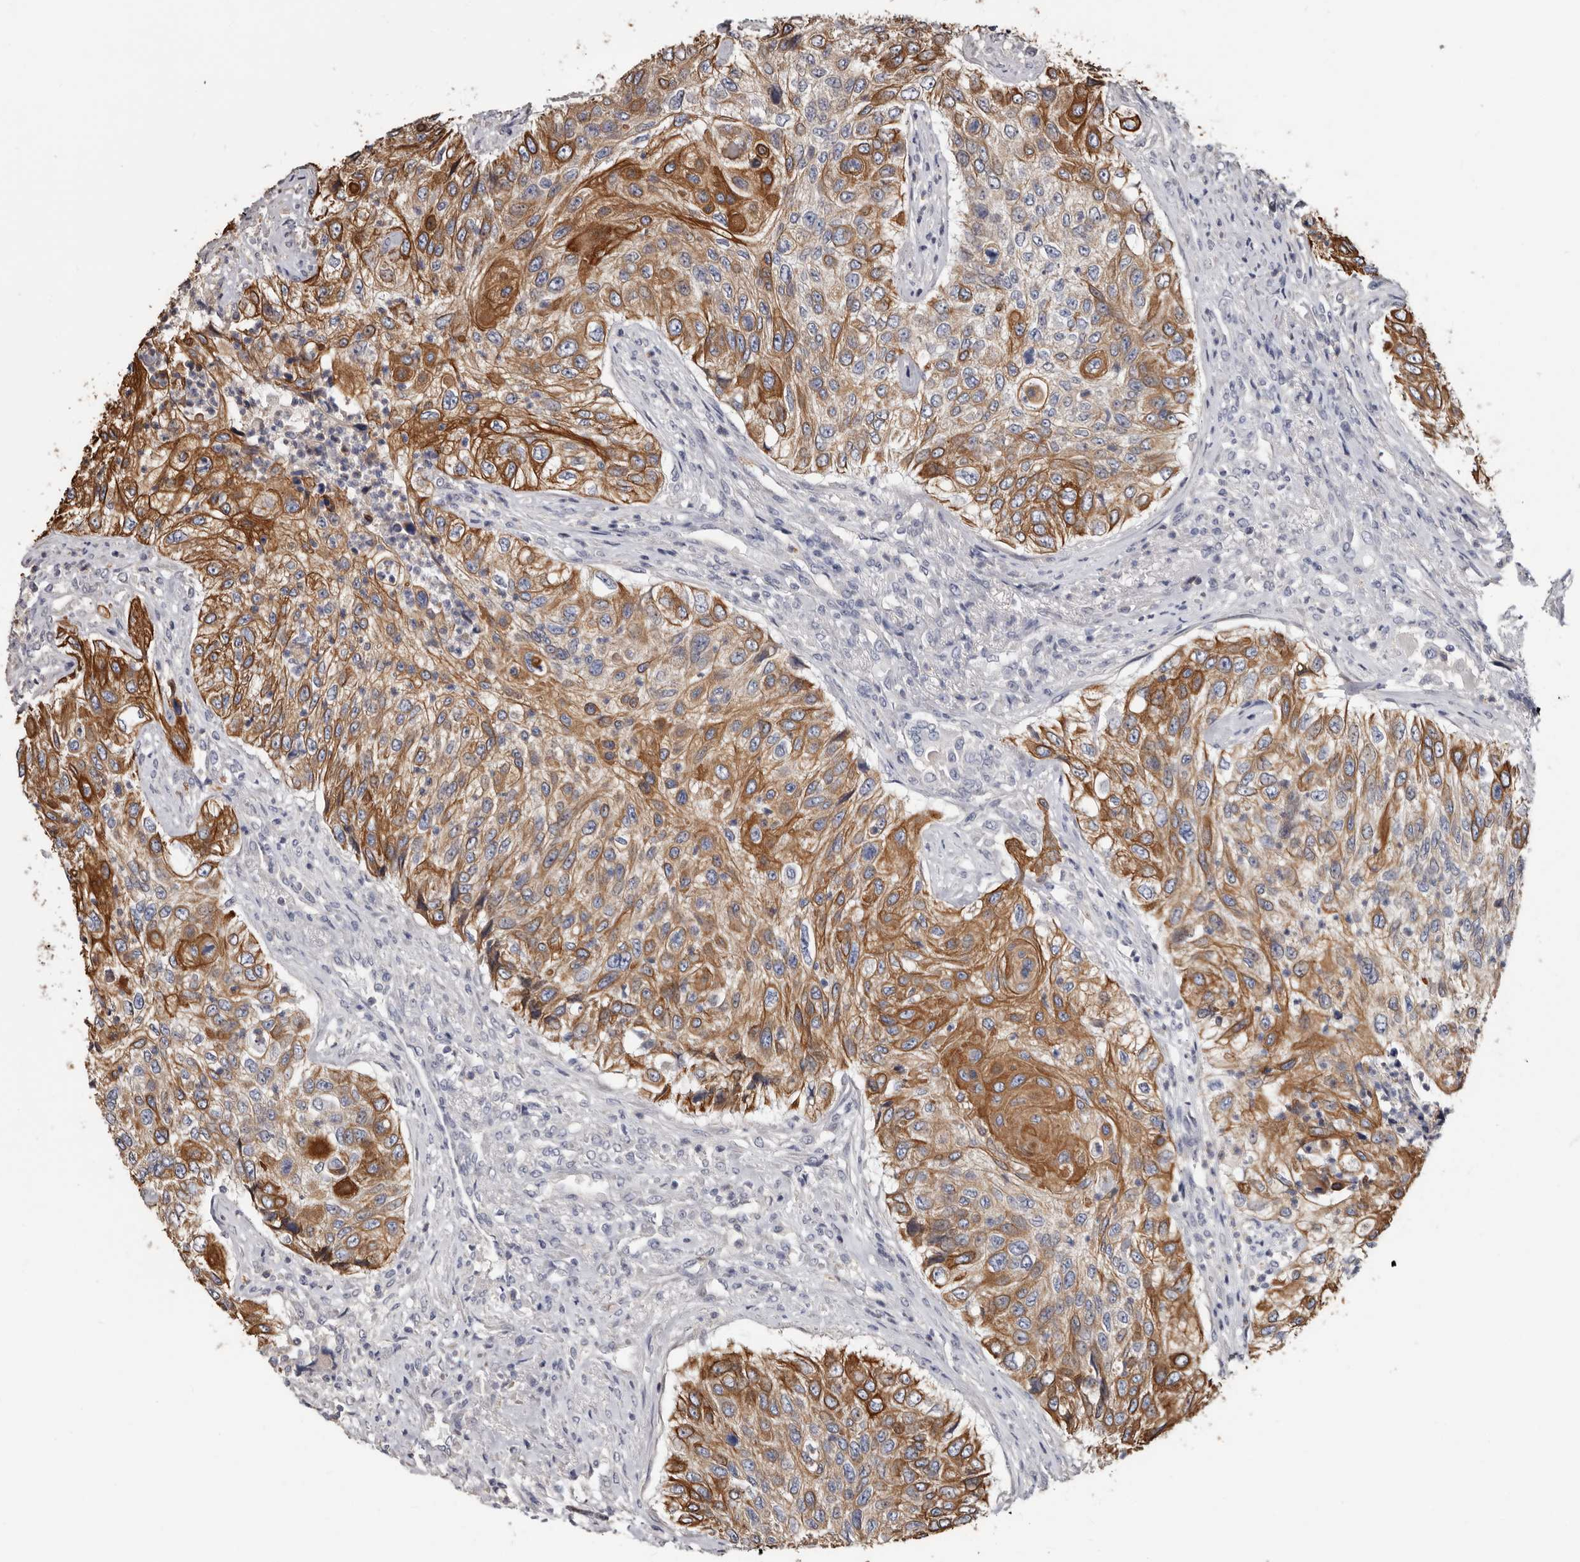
{"staining": {"intensity": "moderate", "quantity": ">75%", "location": "cytoplasmic/membranous"}, "tissue": "urothelial cancer", "cell_type": "Tumor cells", "image_type": "cancer", "snomed": [{"axis": "morphology", "description": "Urothelial carcinoma, High grade"}, {"axis": "topography", "description": "Urinary bladder"}], "caption": "Immunohistochemical staining of human urothelial cancer reveals moderate cytoplasmic/membranous protein staining in approximately >75% of tumor cells. Nuclei are stained in blue.", "gene": "MRPL18", "patient": {"sex": "female", "age": 60}}